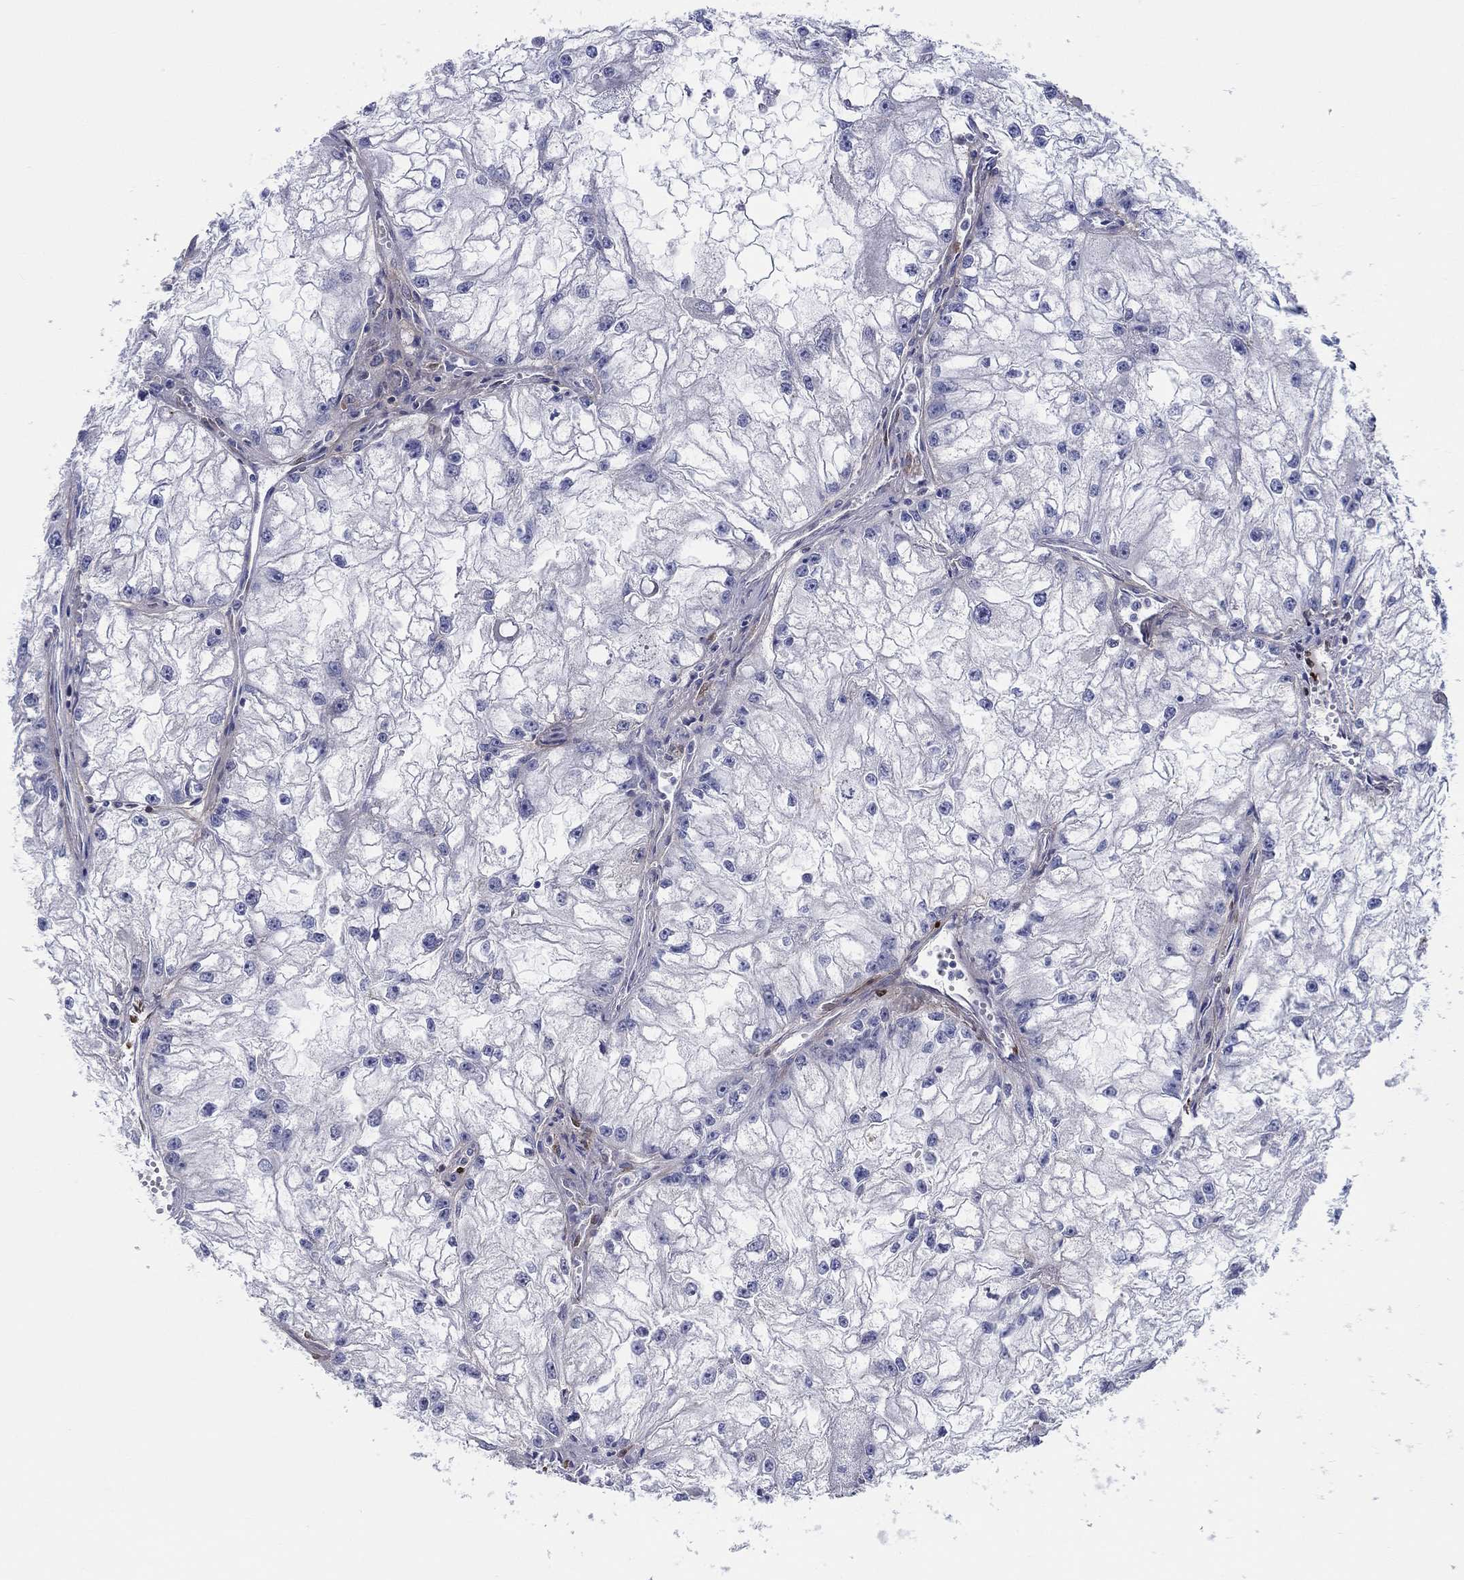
{"staining": {"intensity": "negative", "quantity": "none", "location": "none"}, "tissue": "renal cancer", "cell_type": "Tumor cells", "image_type": "cancer", "snomed": [{"axis": "morphology", "description": "Adenocarcinoma, NOS"}, {"axis": "topography", "description": "Kidney"}], "caption": "Tumor cells are negative for brown protein staining in renal cancer.", "gene": "HAPLN4", "patient": {"sex": "male", "age": 59}}